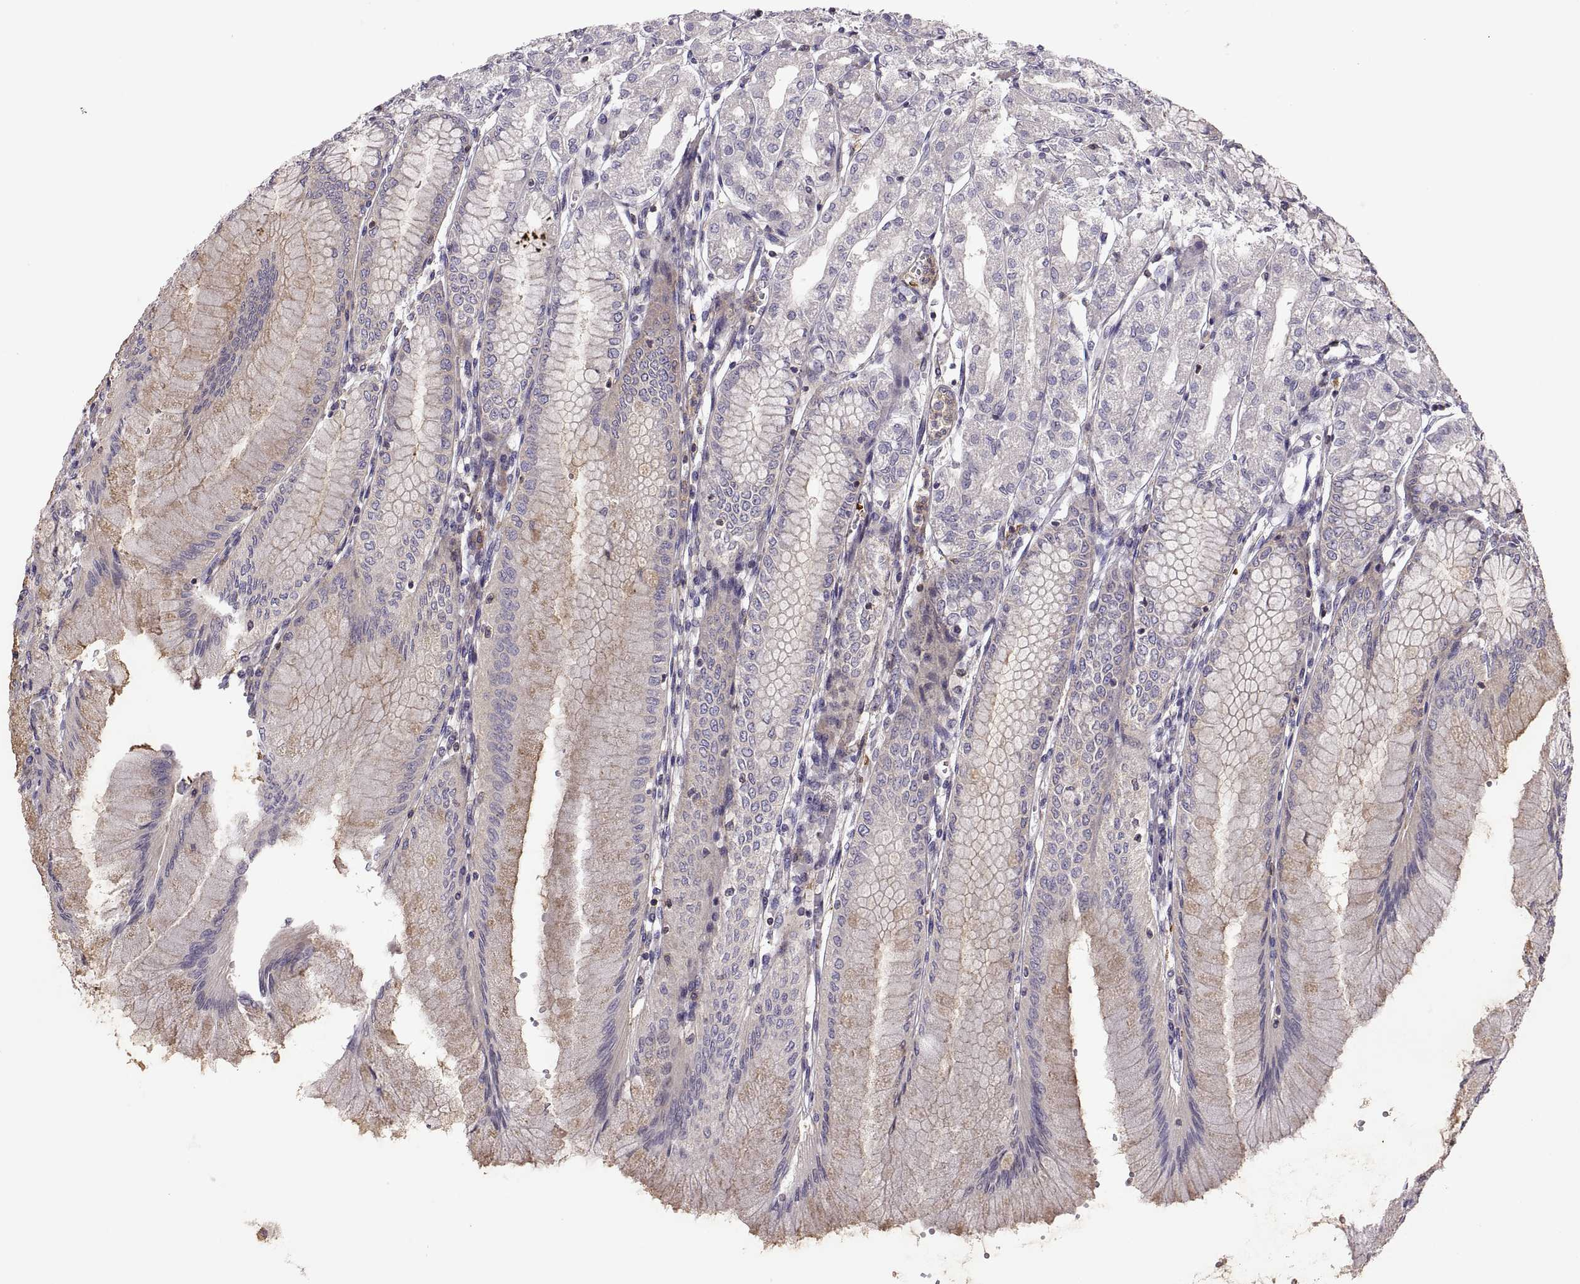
{"staining": {"intensity": "weak", "quantity": "<25%", "location": "cytoplasmic/membranous"}, "tissue": "stomach", "cell_type": "Glandular cells", "image_type": "normal", "snomed": [{"axis": "morphology", "description": "Normal tissue, NOS"}, {"axis": "topography", "description": "Skeletal muscle"}, {"axis": "topography", "description": "Stomach"}], "caption": "The photomicrograph reveals no significant positivity in glandular cells of stomach.", "gene": "SPATA32", "patient": {"sex": "female", "age": 57}}